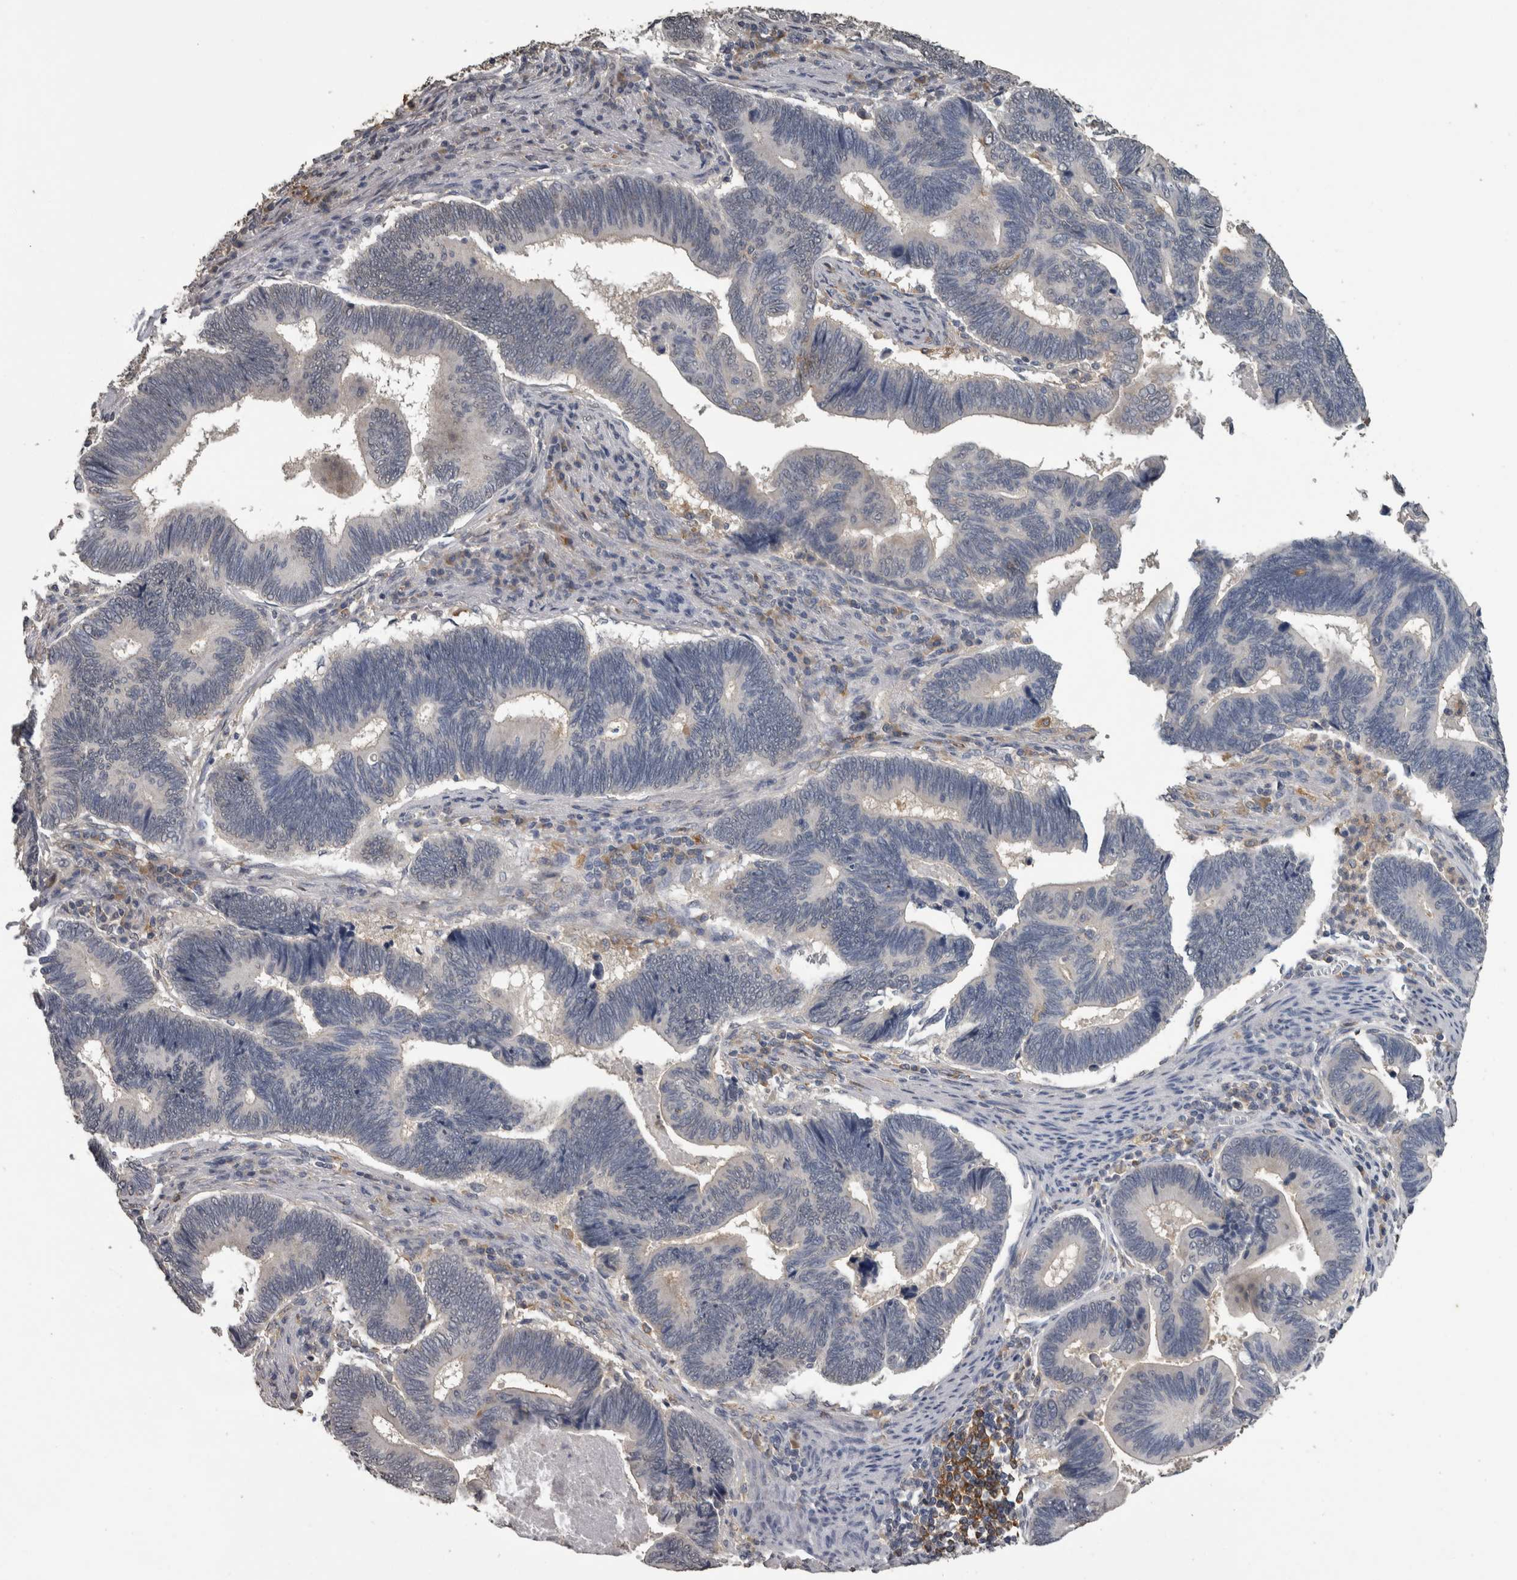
{"staining": {"intensity": "negative", "quantity": "none", "location": "none"}, "tissue": "pancreatic cancer", "cell_type": "Tumor cells", "image_type": "cancer", "snomed": [{"axis": "morphology", "description": "Adenocarcinoma, NOS"}, {"axis": "topography", "description": "Pancreas"}], "caption": "Pancreatic cancer was stained to show a protein in brown. There is no significant staining in tumor cells. (DAB immunohistochemistry with hematoxylin counter stain).", "gene": "PIK3AP1", "patient": {"sex": "female", "age": 70}}